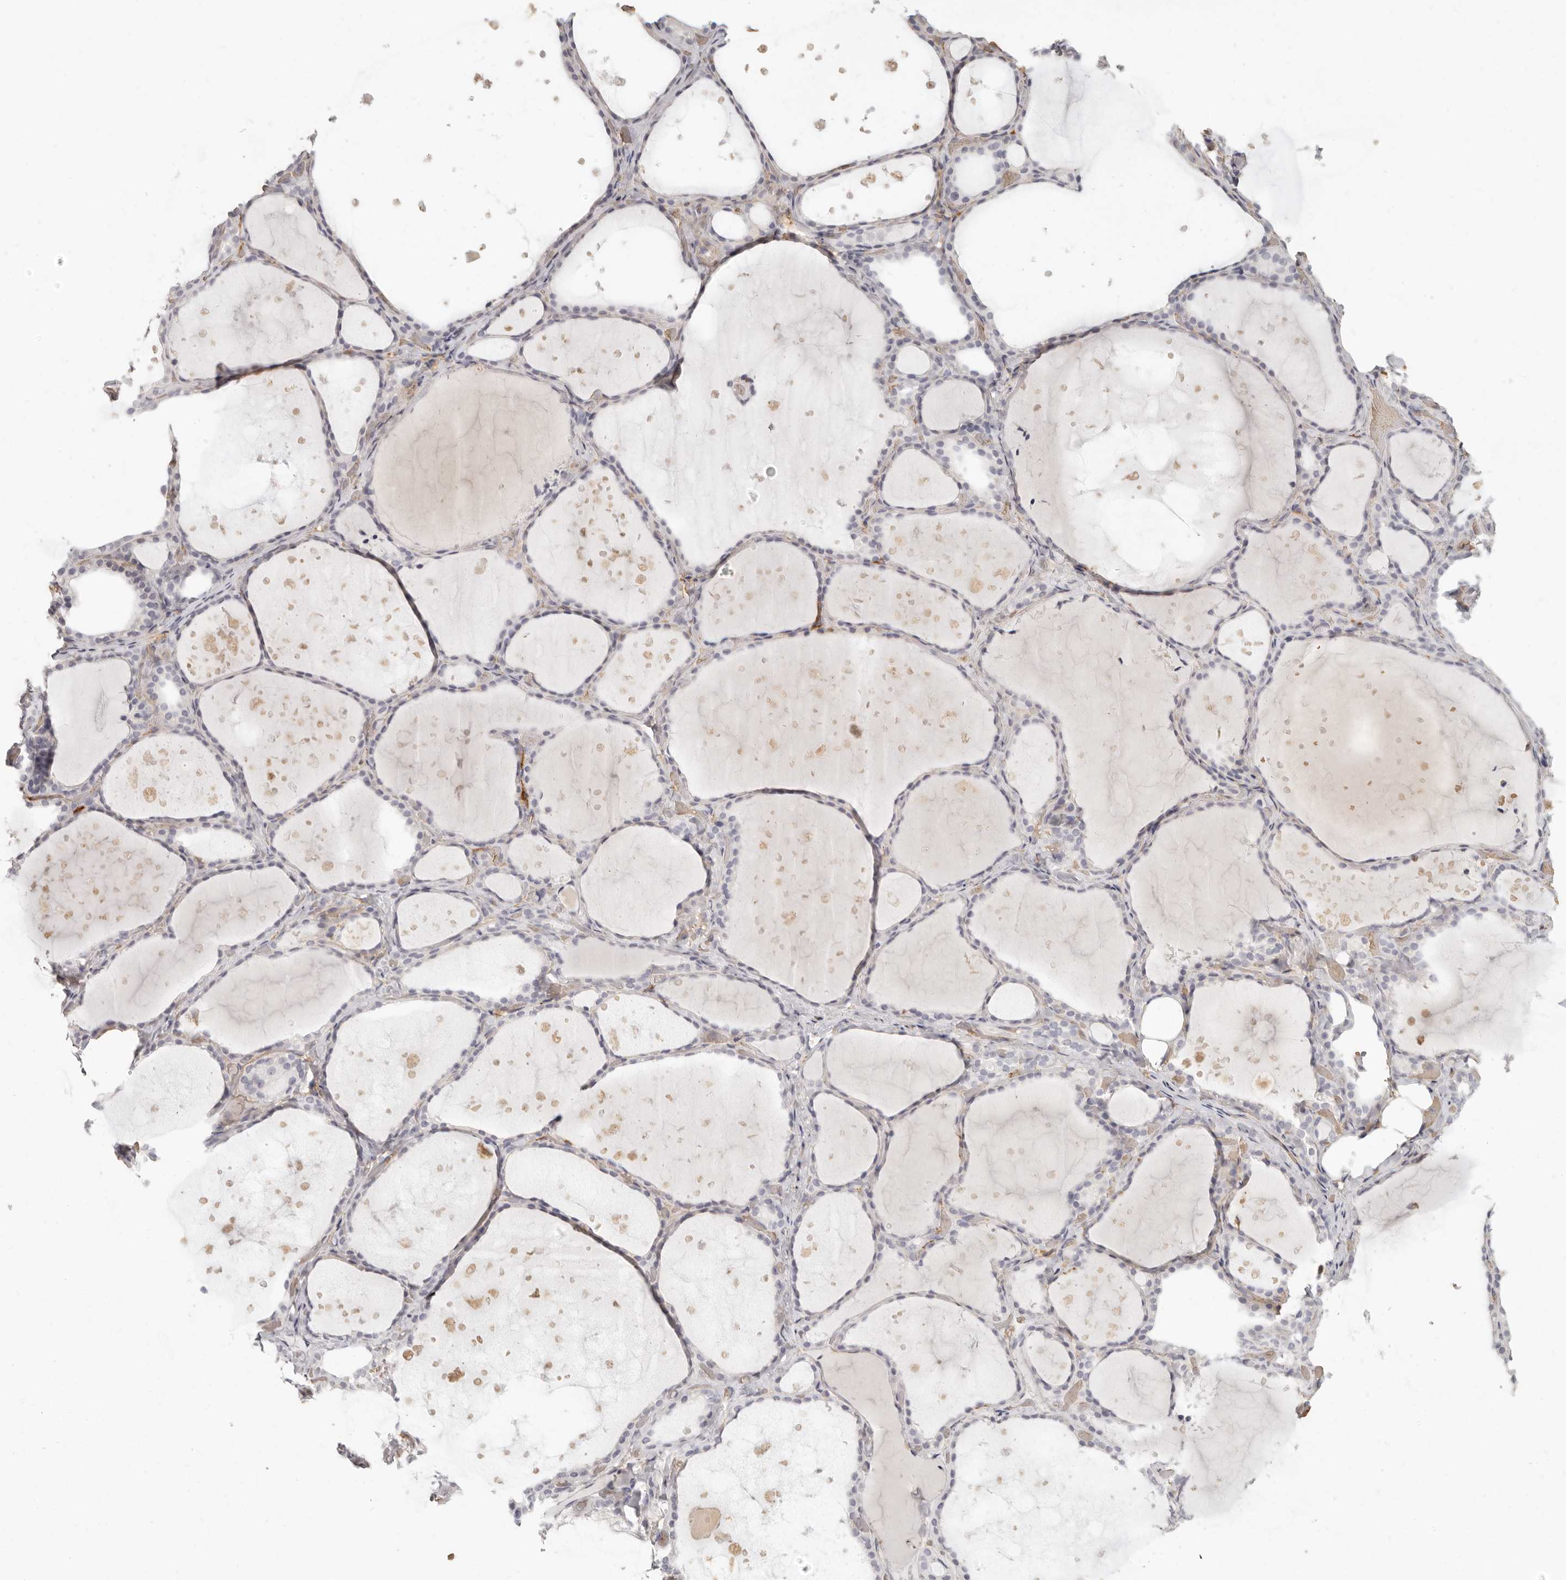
{"staining": {"intensity": "negative", "quantity": "none", "location": "none"}, "tissue": "thyroid gland", "cell_type": "Glandular cells", "image_type": "normal", "snomed": [{"axis": "morphology", "description": "Normal tissue, NOS"}, {"axis": "topography", "description": "Thyroid gland"}], "caption": "The photomicrograph shows no staining of glandular cells in normal thyroid gland.", "gene": "NIBAN1", "patient": {"sex": "female", "age": 44}}